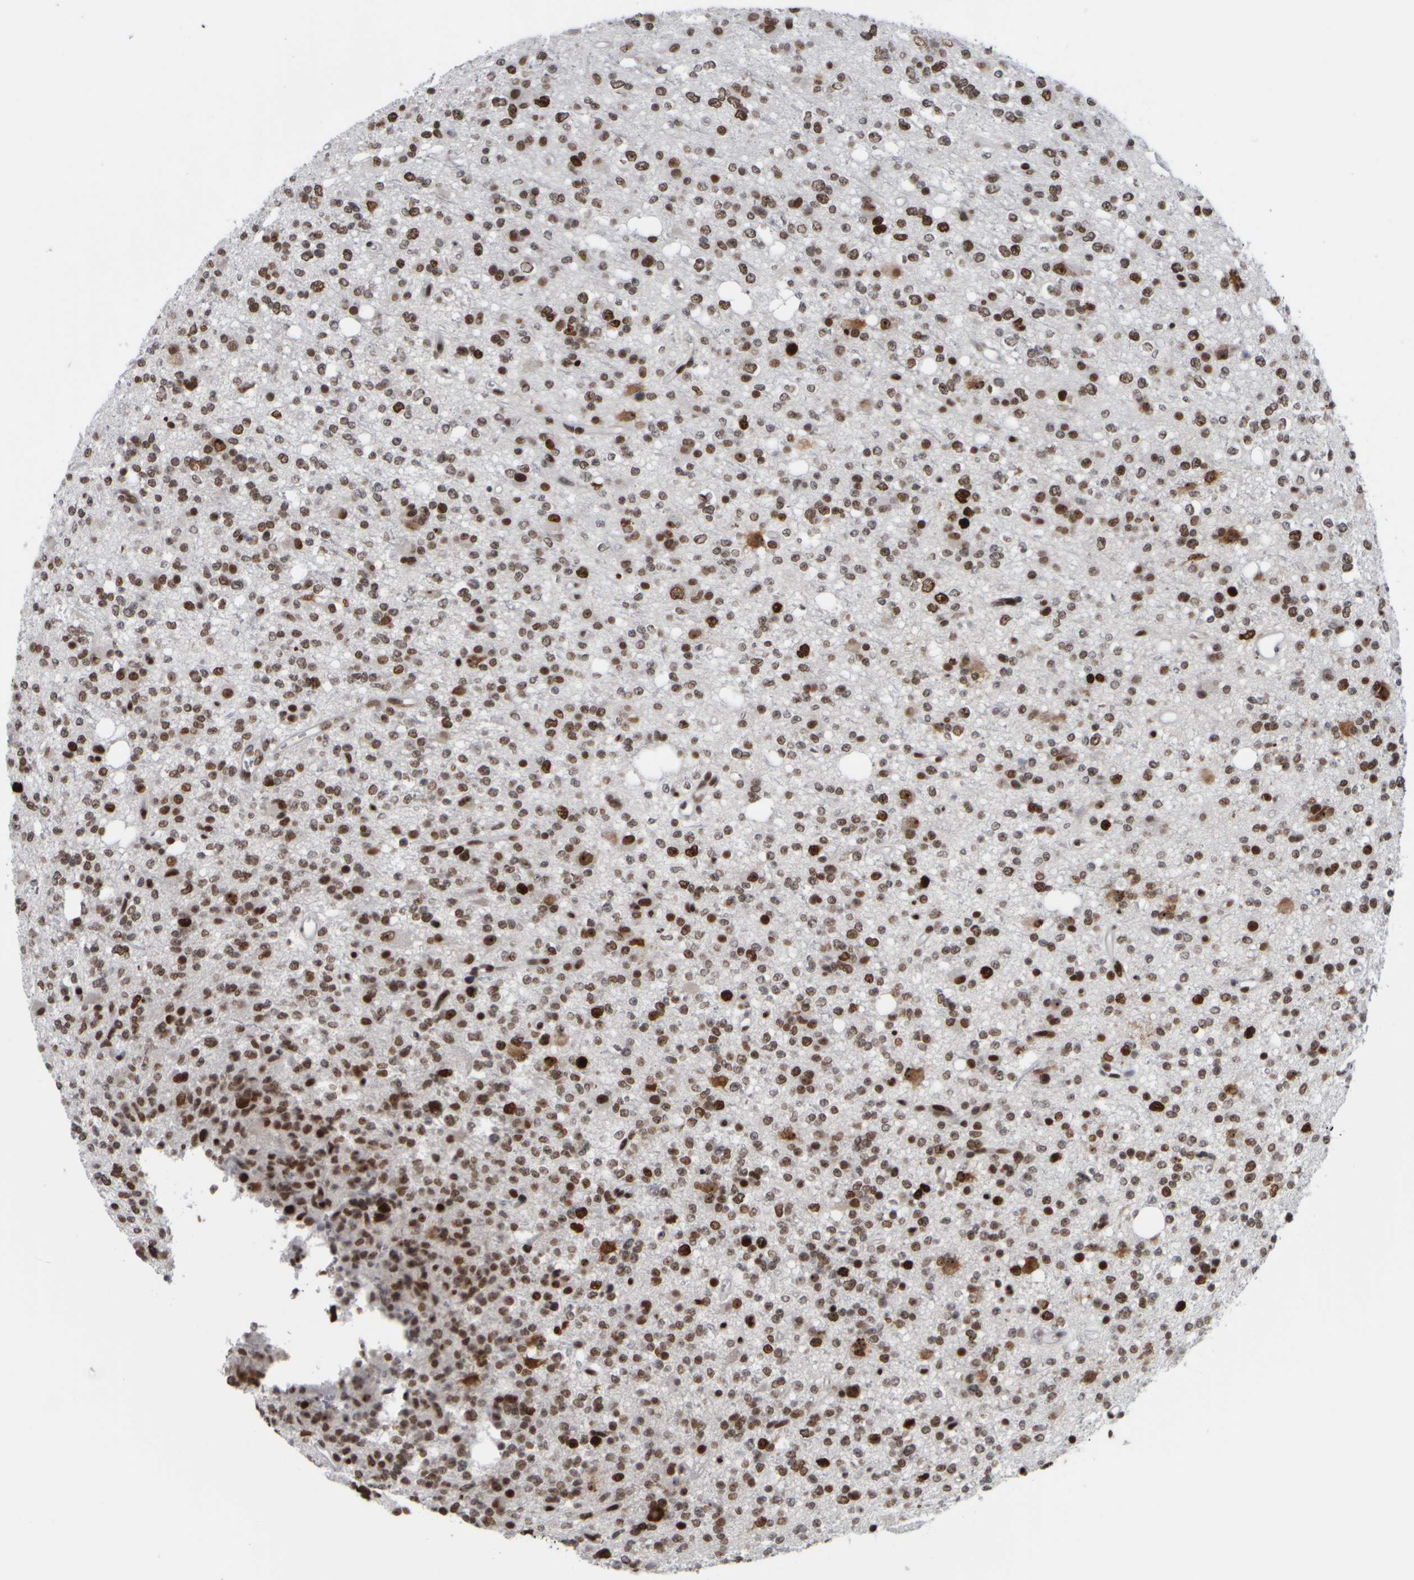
{"staining": {"intensity": "strong", "quantity": ">75%", "location": "nuclear"}, "tissue": "glioma", "cell_type": "Tumor cells", "image_type": "cancer", "snomed": [{"axis": "morphology", "description": "Glioma, malignant, High grade"}, {"axis": "topography", "description": "Brain"}], "caption": "Immunohistochemistry (IHC) of malignant high-grade glioma shows high levels of strong nuclear expression in approximately >75% of tumor cells.", "gene": "TOP2B", "patient": {"sex": "female", "age": 62}}